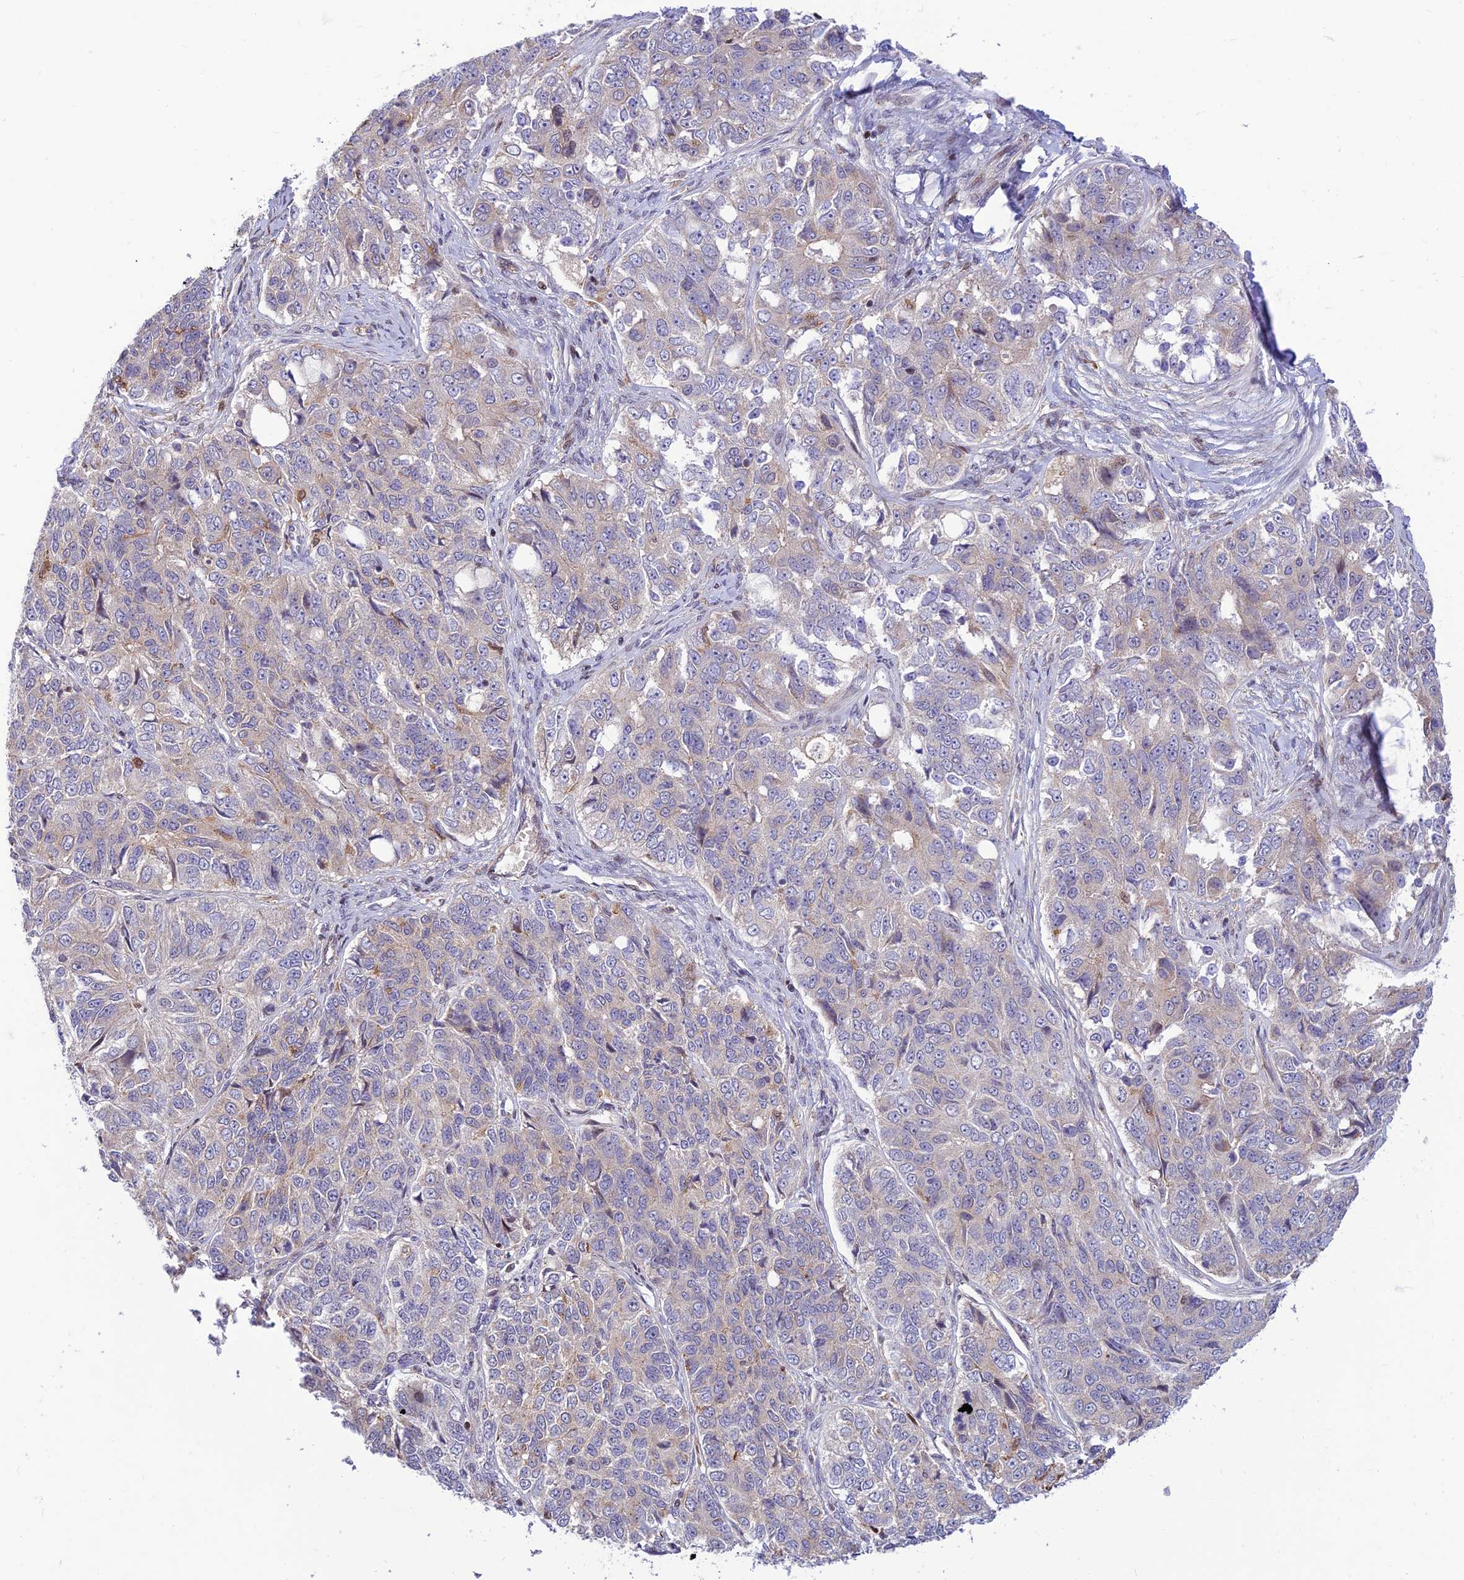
{"staining": {"intensity": "weak", "quantity": "<25%", "location": "cytoplasmic/membranous"}, "tissue": "ovarian cancer", "cell_type": "Tumor cells", "image_type": "cancer", "snomed": [{"axis": "morphology", "description": "Carcinoma, endometroid"}, {"axis": "topography", "description": "Ovary"}], "caption": "Tumor cells are negative for brown protein staining in ovarian cancer.", "gene": "FAM186B", "patient": {"sex": "female", "age": 51}}